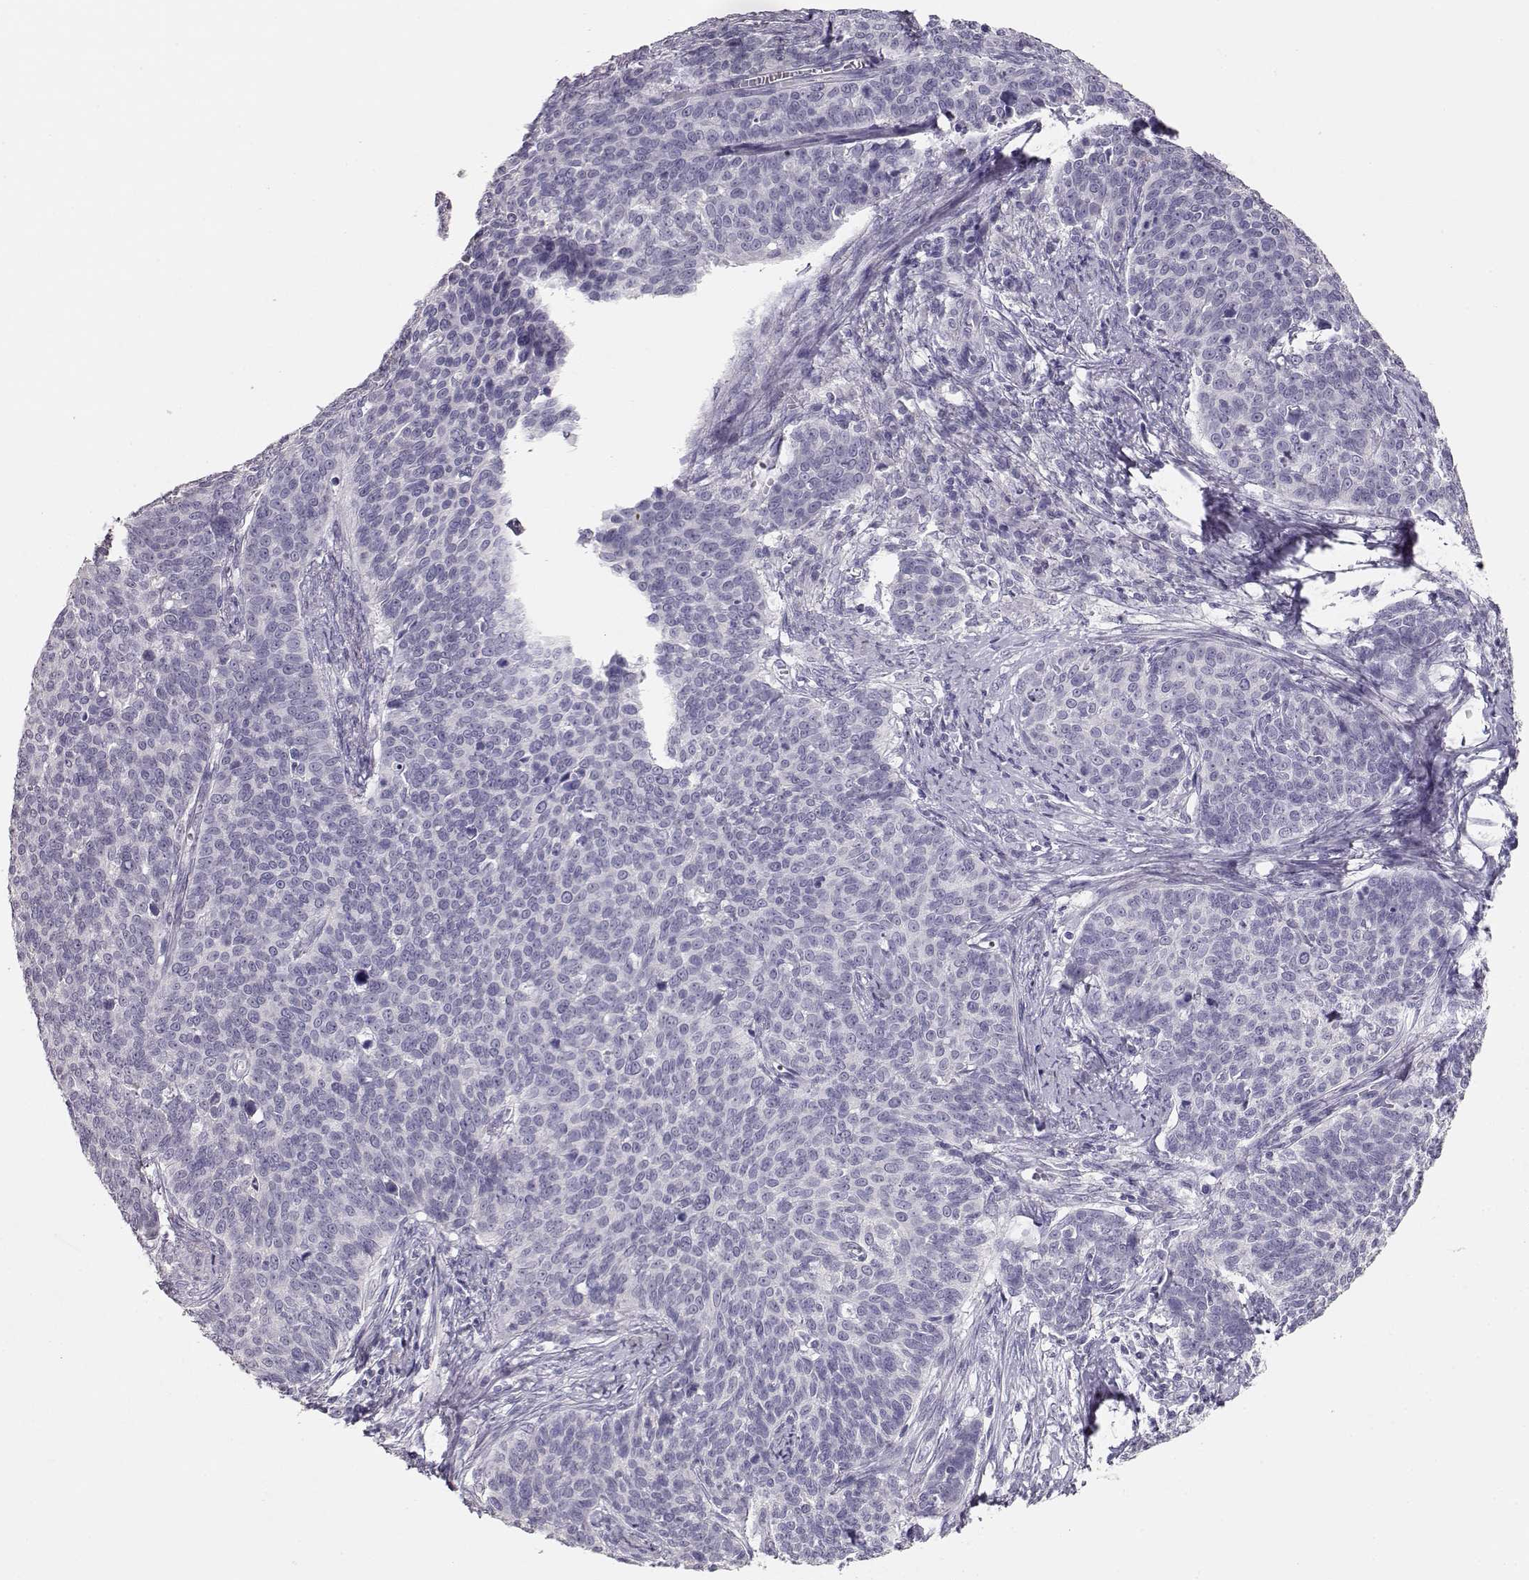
{"staining": {"intensity": "negative", "quantity": "none", "location": "none"}, "tissue": "cervical cancer", "cell_type": "Tumor cells", "image_type": "cancer", "snomed": [{"axis": "morphology", "description": "Squamous cell carcinoma, NOS"}, {"axis": "topography", "description": "Cervix"}], "caption": "Human cervical squamous cell carcinoma stained for a protein using IHC displays no positivity in tumor cells.", "gene": "MAGEC1", "patient": {"sex": "female", "age": 39}}